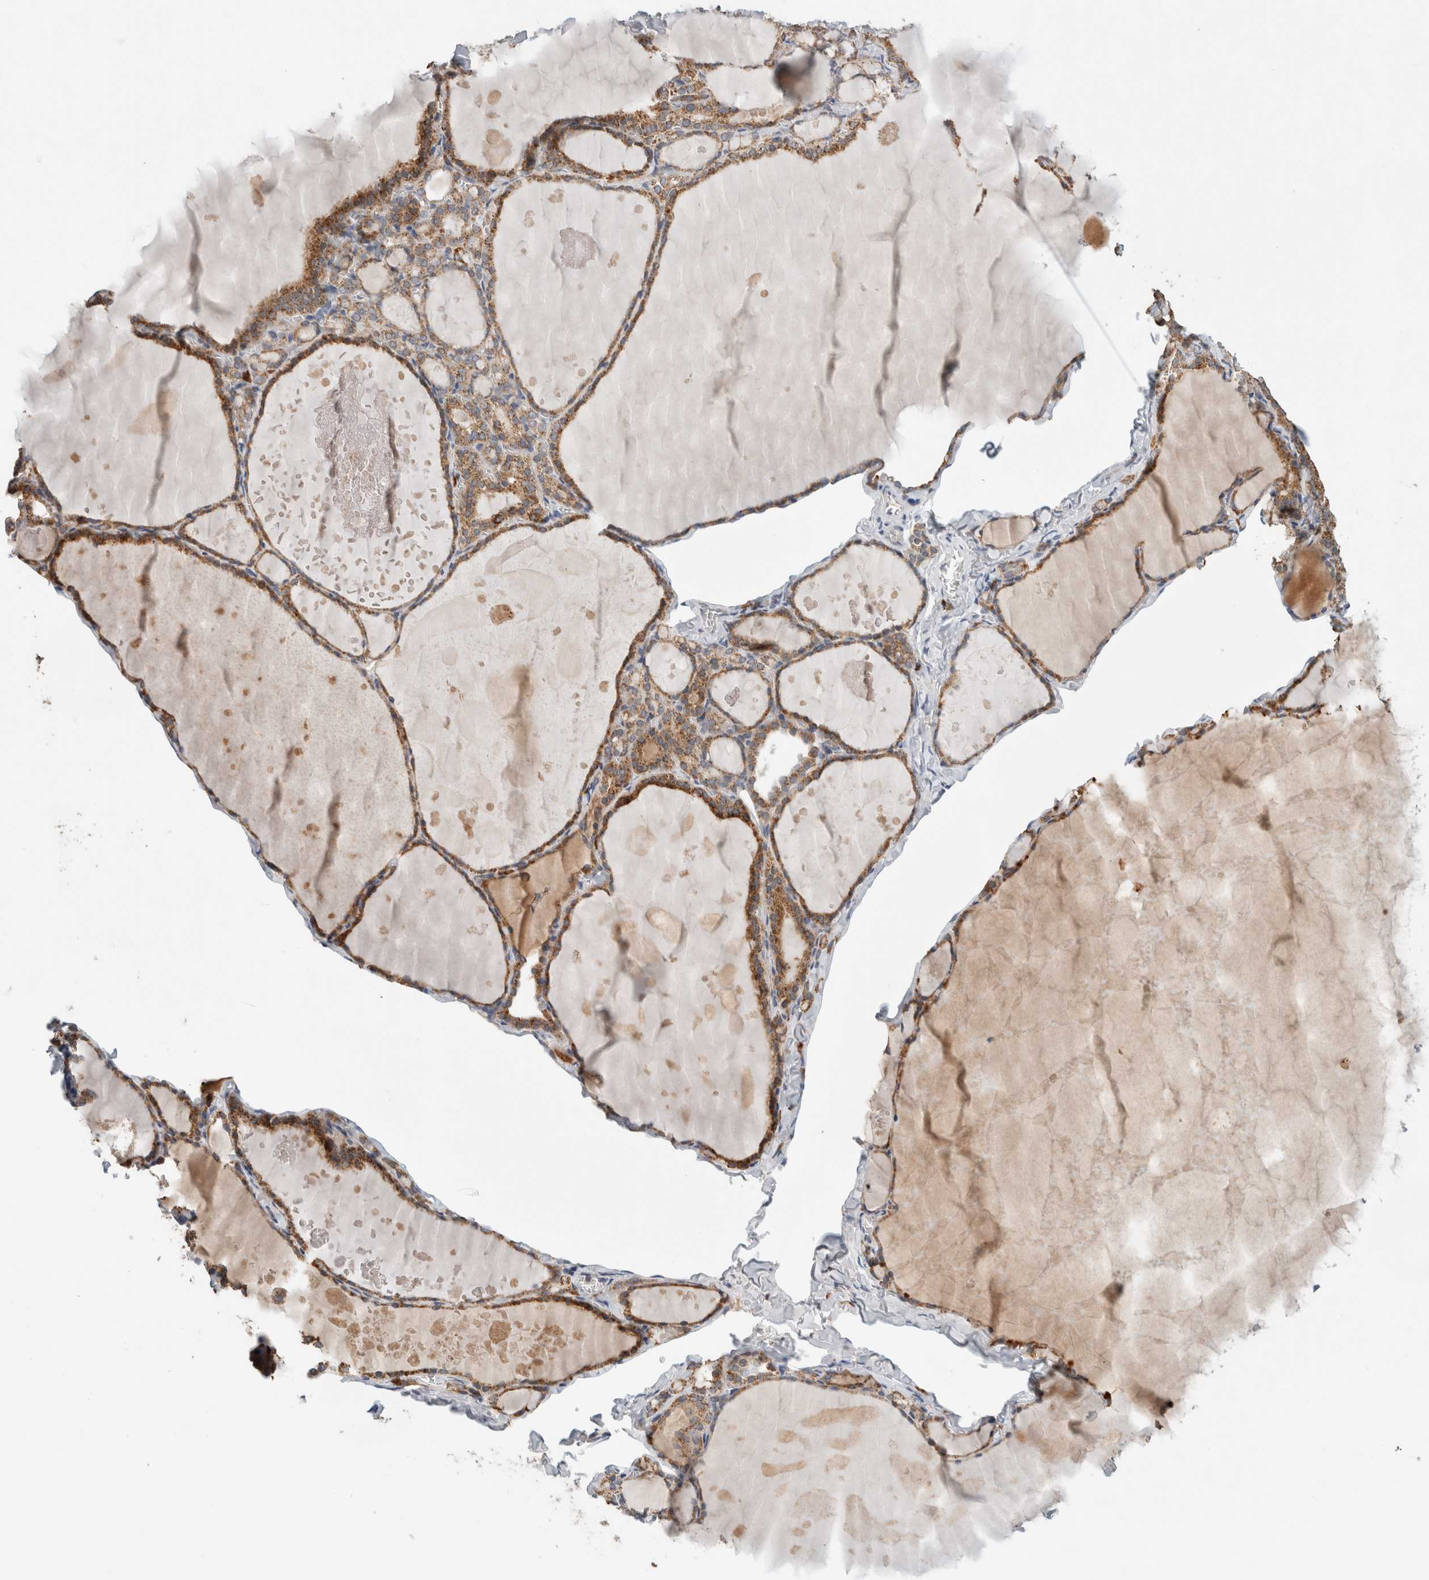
{"staining": {"intensity": "moderate", "quantity": ">75%", "location": "cytoplasmic/membranous"}, "tissue": "thyroid gland", "cell_type": "Glandular cells", "image_type": "normal", "snomed": [{"axis": "morphology", "description": "Normal tissue, NOS"}, {"axis": "topography", "description": "Thyroid gland"}], "caption": "A high-resolution image shows immunohistochemistry staining of benign thyroid gland, which demonstrates moderate cytoplasmic/membranous positivity in about >75% of glandular cells.", "gene": "AMPD1", "patient": {"sex": "male", "age": 56}}